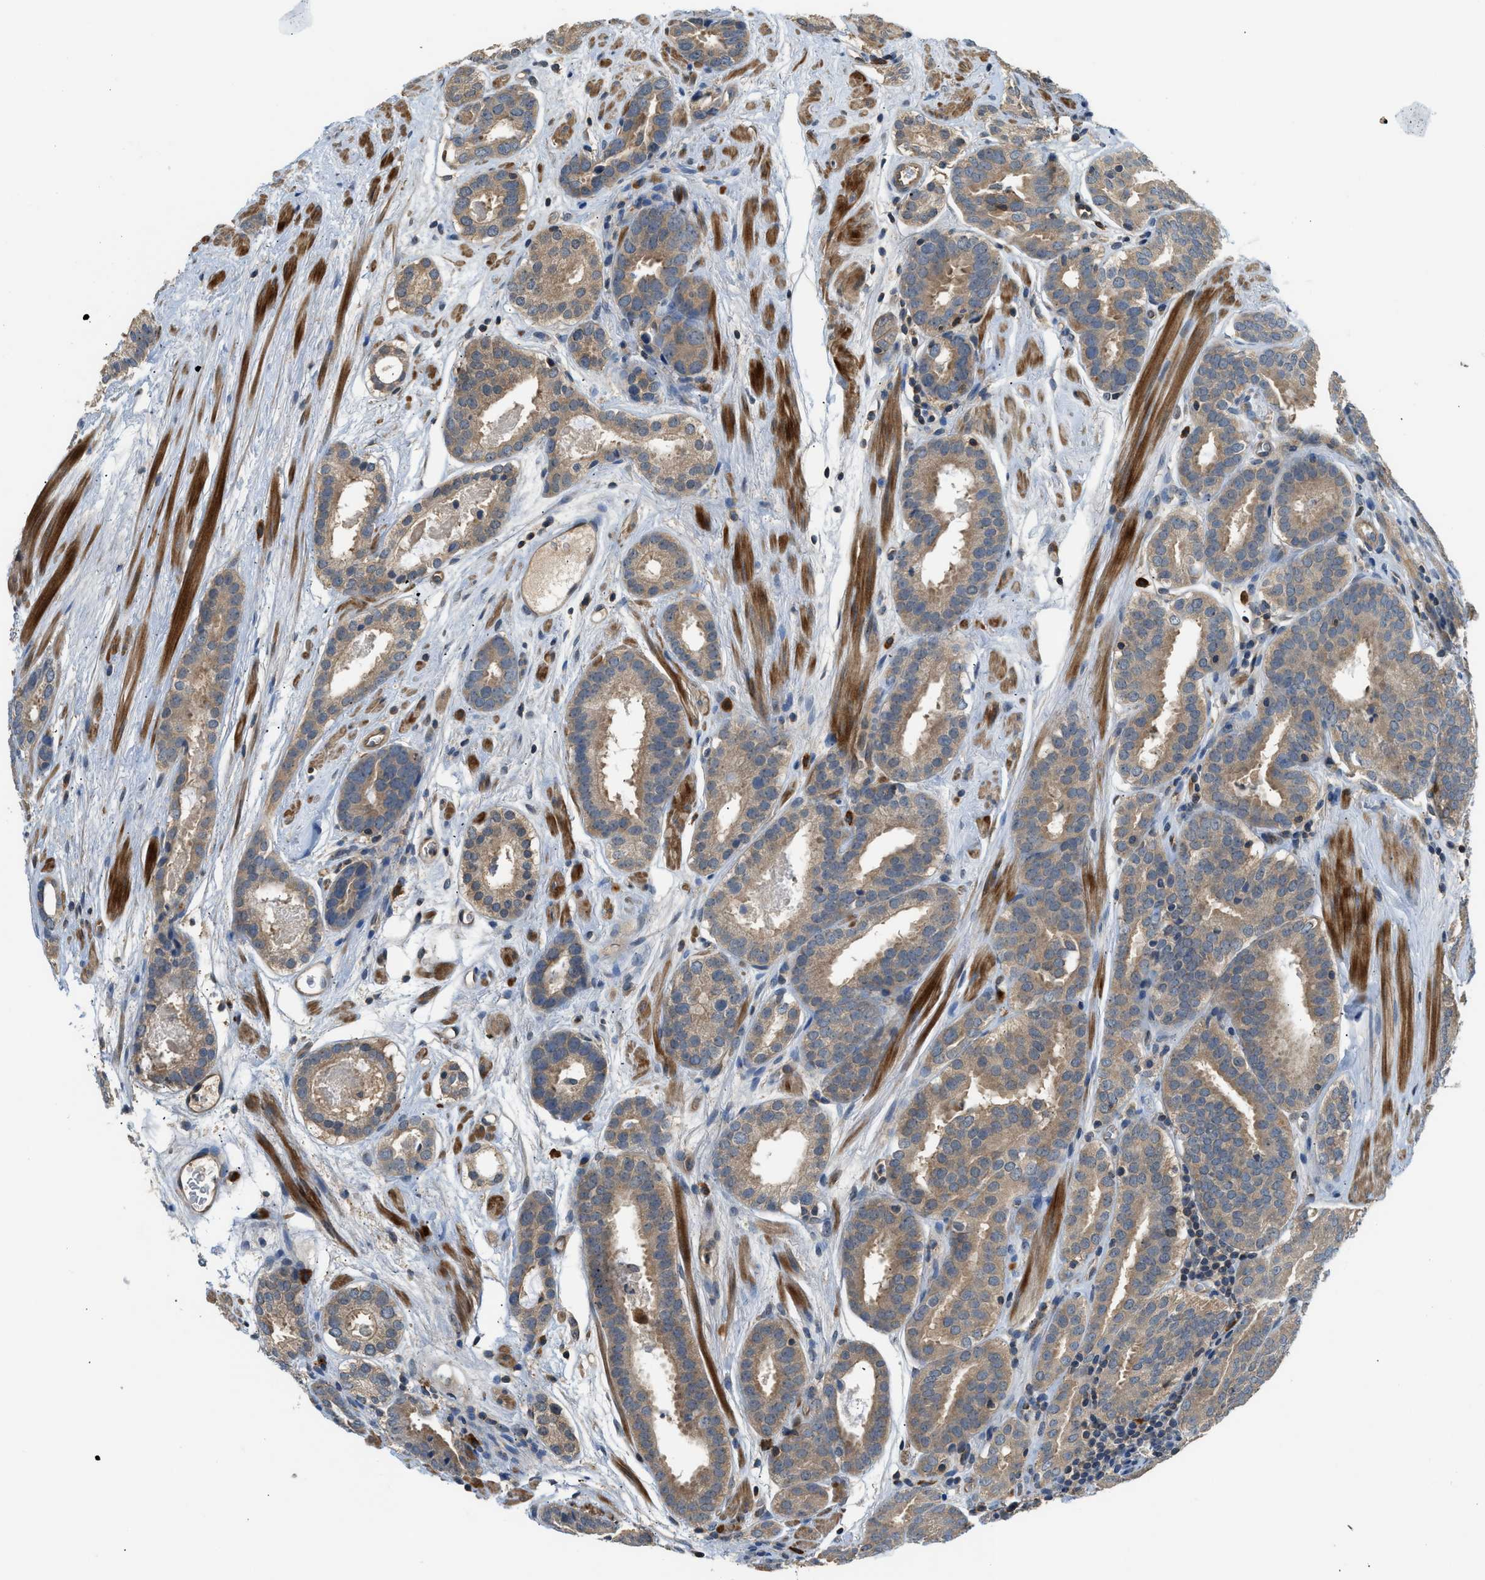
{"staining": {"intensity": "moderate", "quantity": ">75%", "location": "cytoplasmic/membranous"}, "tissue": "prostate cancer", "cell_type": "Tumor cells", "image_type": "cancer", "snomed": [{"axis": "morphology", "description": "Adenocarcinoma, Low grade"}, {"axis": "topography", "description": "Prostate"}], "caption": "This is a micrograph of immunohistochemistry (IHC) staining of prostate low-grade adenocarcinoma, which shows moderate staining in the cytoplasmic/membranous of tumor cells.", "gene": "CBLB", "patient": {"sex": "male", "age": 69}}